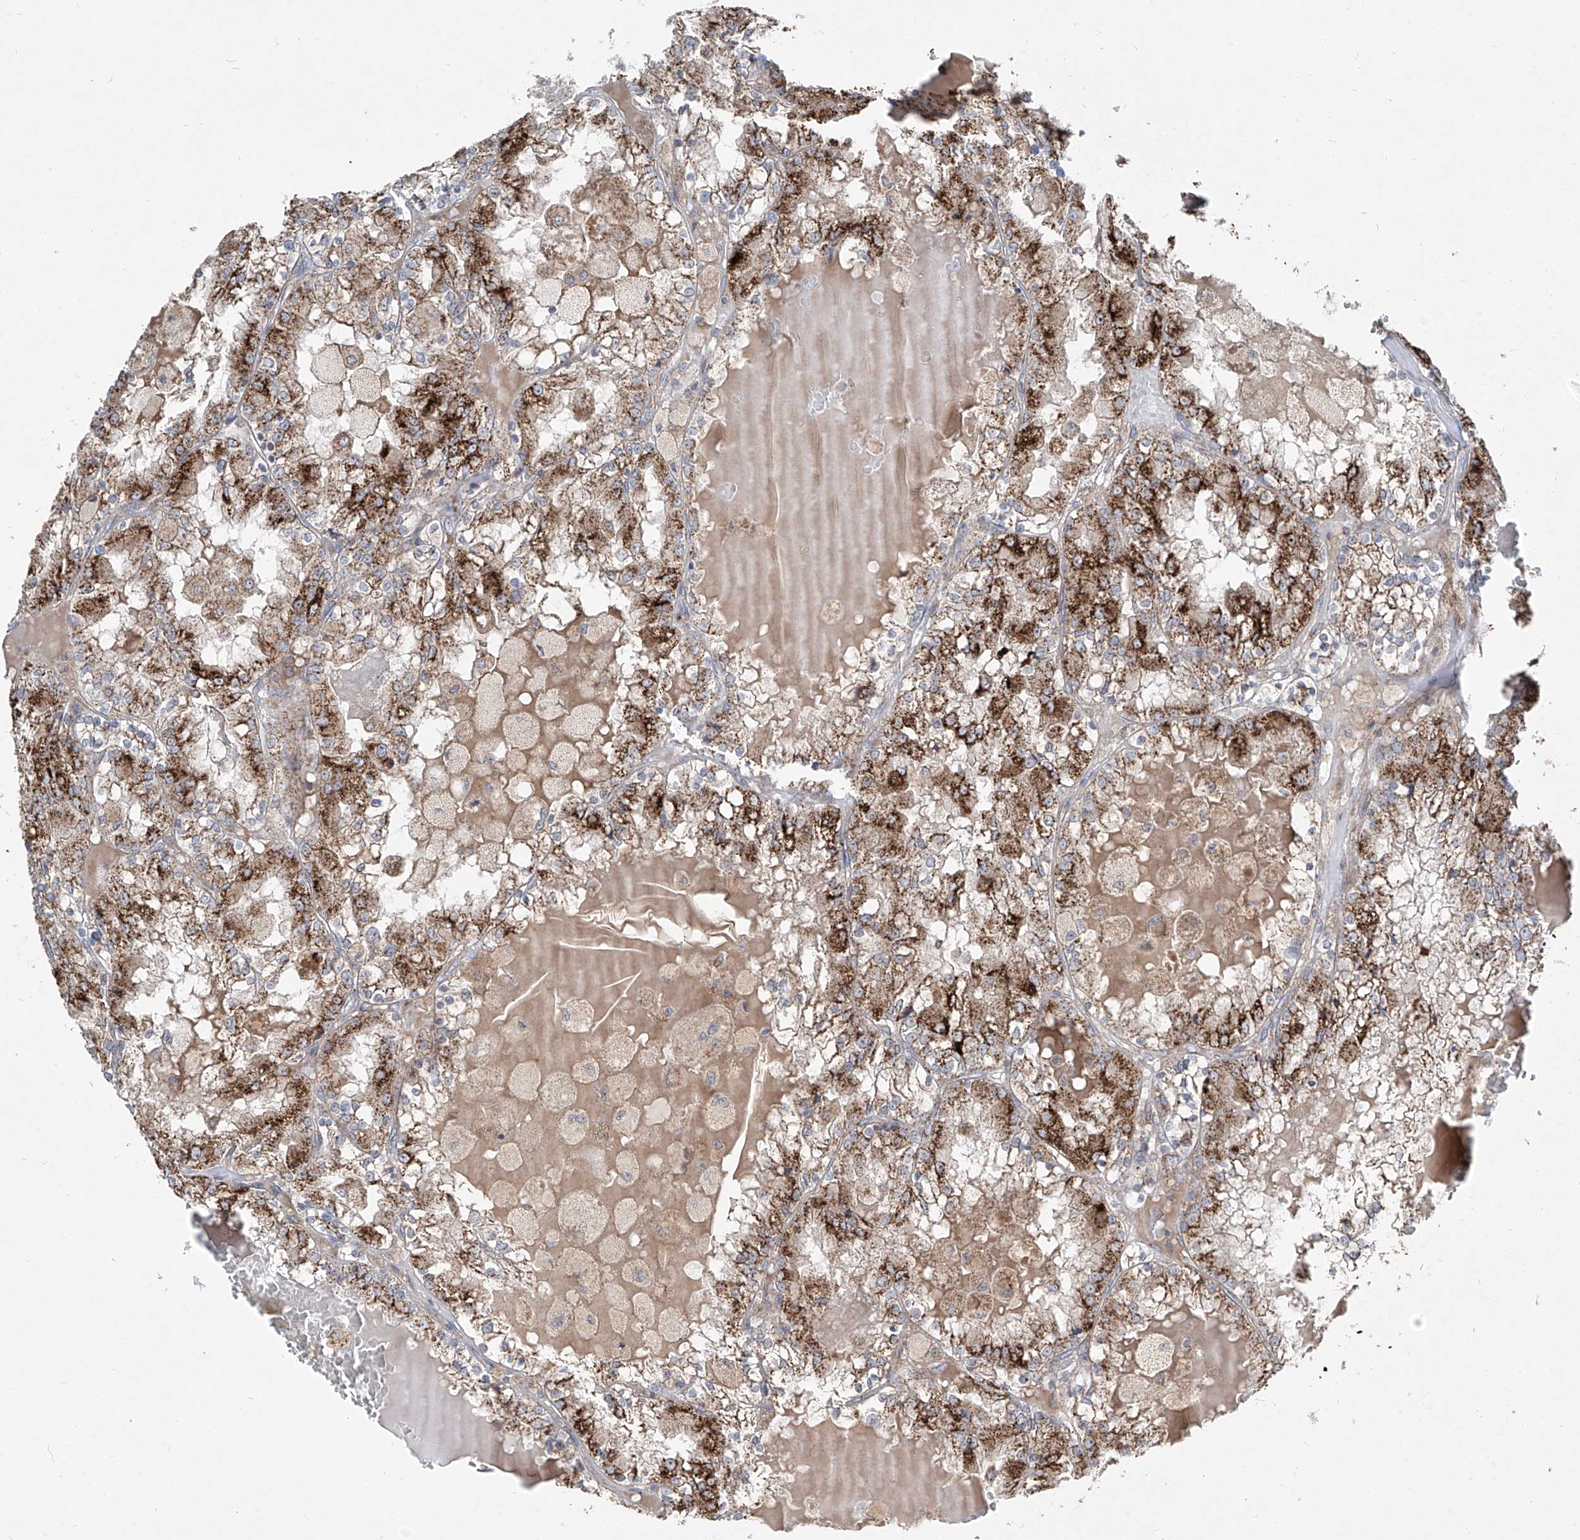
{"staining": {"intensity": "strong", "quantity": "25%-75%", "location": "cytoplasmic/membranous"}, "tissue": "renal cancer", "cell_type": "Tumor cells", "image_type": "cancer", "snomed": [{"axis": "morphology", "description": "Adenocarcinoma, NOS"}, {"axis": "topography", "description": "Kidney"}], "caption": "The histopathology image reveals immunohistochemical staining of renal cancer. There is strong cytoplasmic/membranous positivity is appreciated in about 25%-75% of tumor cells.", "gene": "ABCD3", "patient": {"sex": "female", "age": 56}}